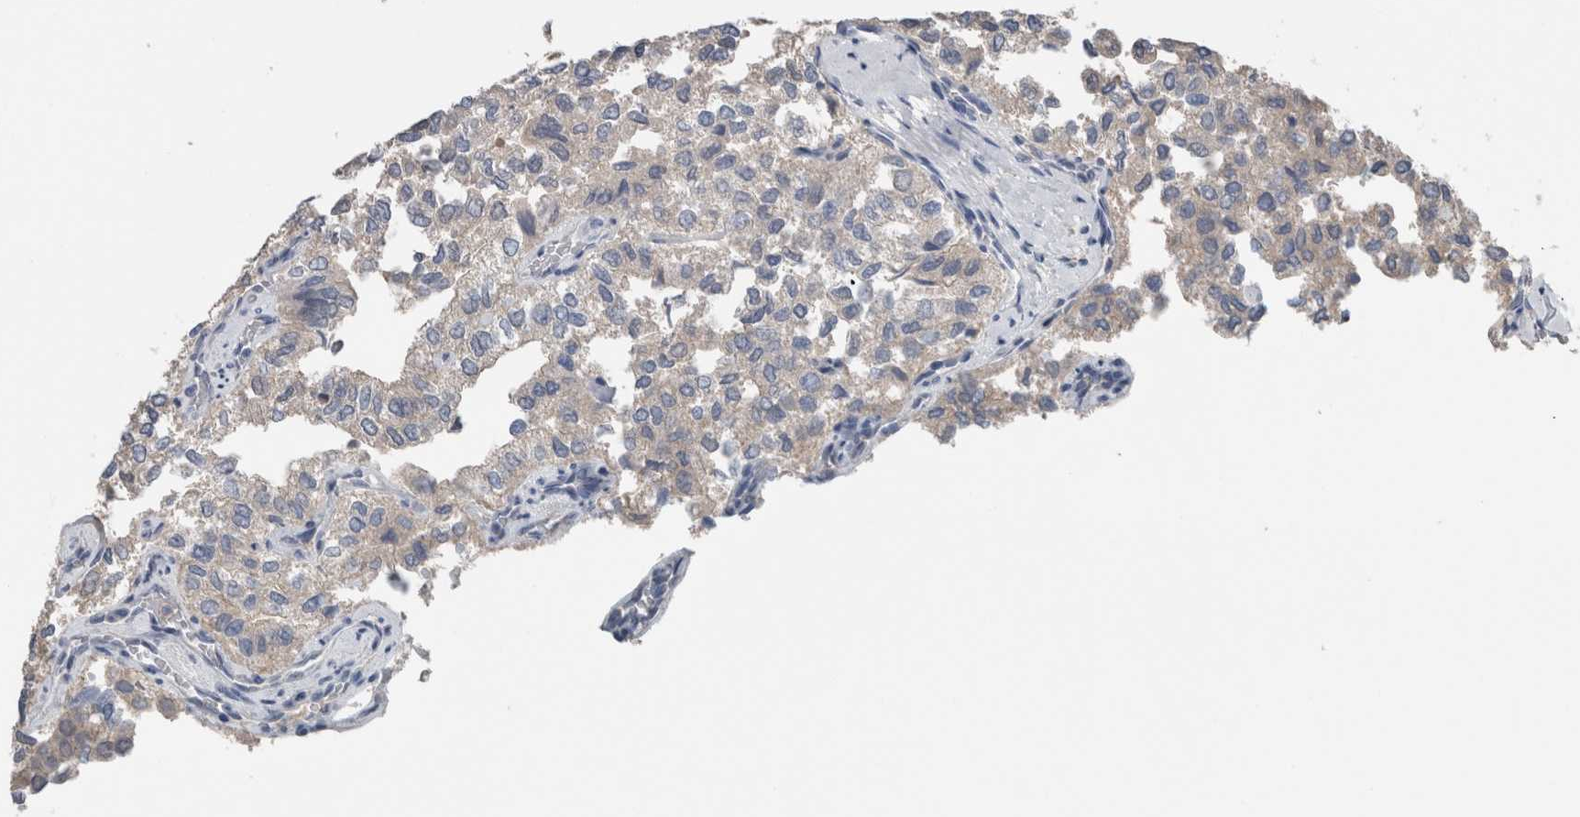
{"staining": {"intensity": "negative", "quantity": "none", "location": "none"}, "tissue": "thyroid cancer", "cell_type": "Tumor cells", "image_type": "cancer", "snomed": [{"axis": "morphology", "description": "Follicular adenoma carcinoma, NOS"}, {"axis": "topography", "description": "Thyroid gland"}], "caption": "This is an immunohistochemistry (IHC) micrograph of follicular adenoma carcinoma (thyroid). There is no expression in tumor cells.", "gene": "CRNN", "patient": {"sex": "male", "age": 75}}